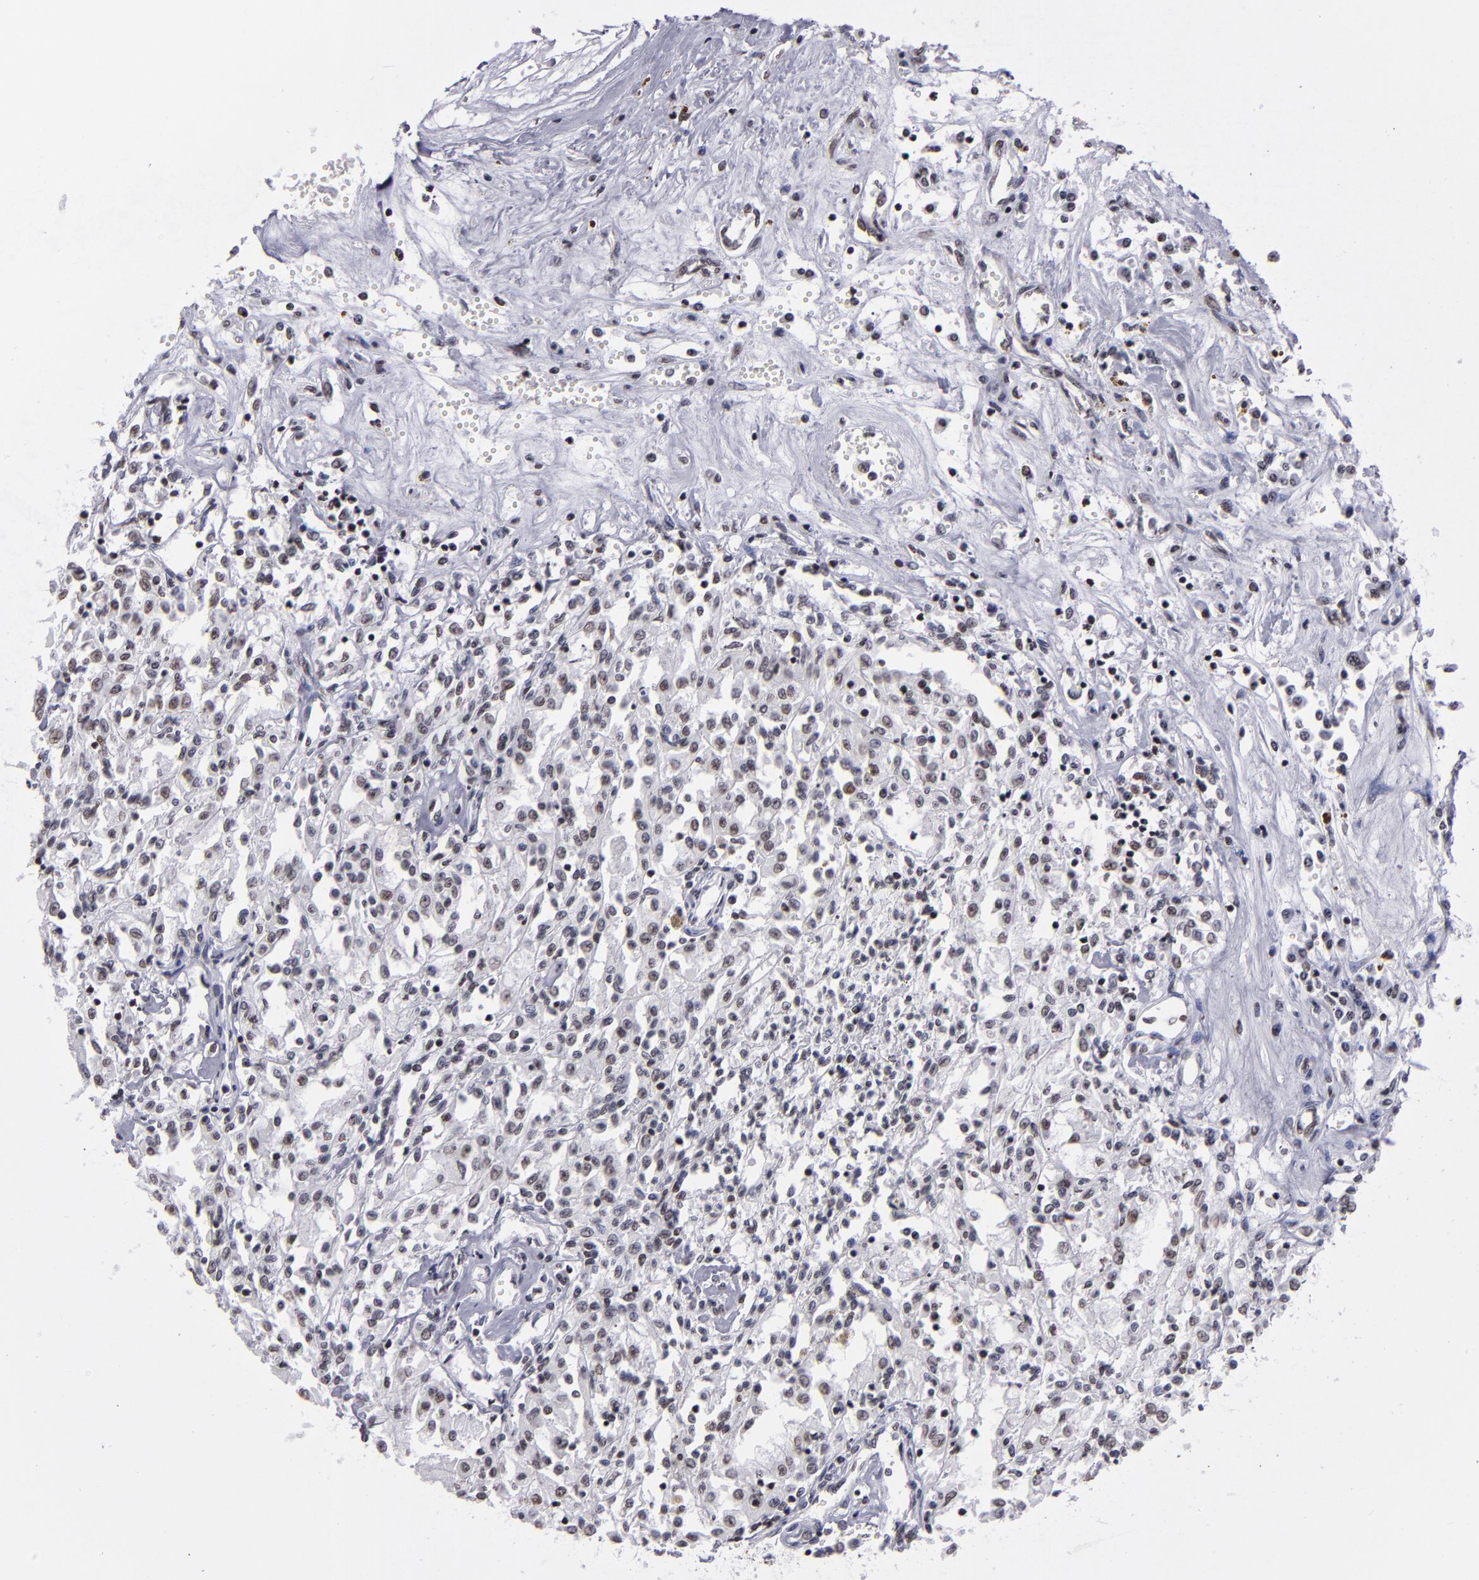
{"staining": {"intensity": "moderate", "quantity": "<25%", "location": "nuclear"}, "tissue": "renal cancer", "cell_type": "Tumor cells", "image_type": "cancer", "snomed": [{"axis": "morphology", "description": "Adenocarcinoma, NOS"}, {"axis": "topography", "description": "Kidney"}], "caption": "Renal cancer (adenocarcinoma) tissue demonstrates moderate nuclear staining in about <25% of tumor cells (brown staining indicates protein expression, while blue staining denotes nuclei).", "gene": "TERF2", "patient": {"sex": "male", "age": 78}}